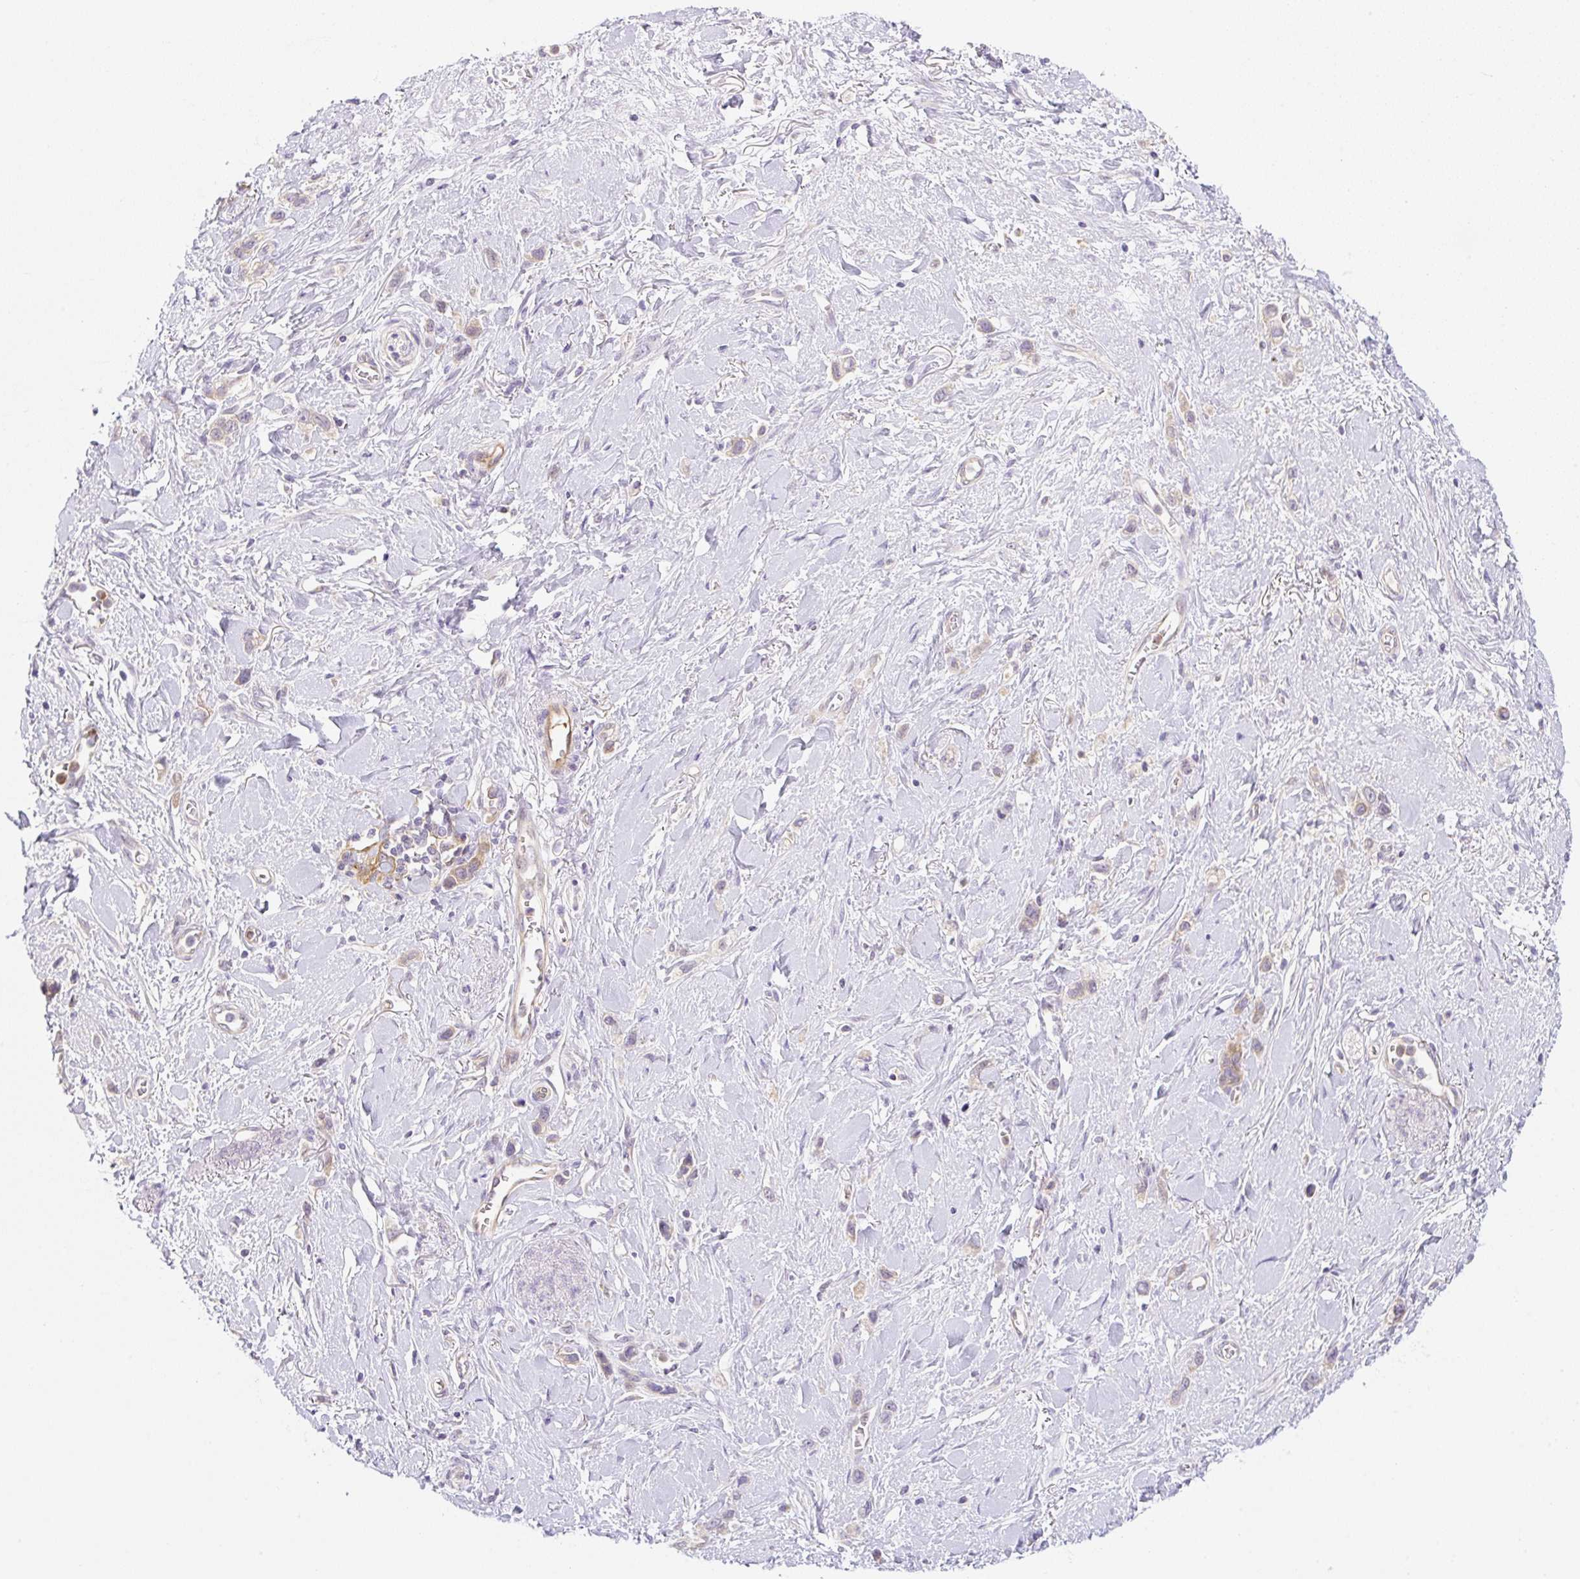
{"staining": {"intensity": "weak", "quantity": ">75%", "location": "cytoplasmic/membranous"}, "tissue": "stomach cancer", "cell_type": "Tumor cells", "image_type": "cancer", "snomed": [{"axis": "morphology", "description": "Adenocarcinoma, NOS"}, {"axis": "topography", "description": "Stomach"}], "caption": "Stomach cancer (adenocarcinoma) was stained to show a protein in brown. There is low levels of weak cytoplasmic/membranous staining in about >75% of tumor cells.", "gene": "OMA1", "patient": {"sex": "female", "age": 65}}